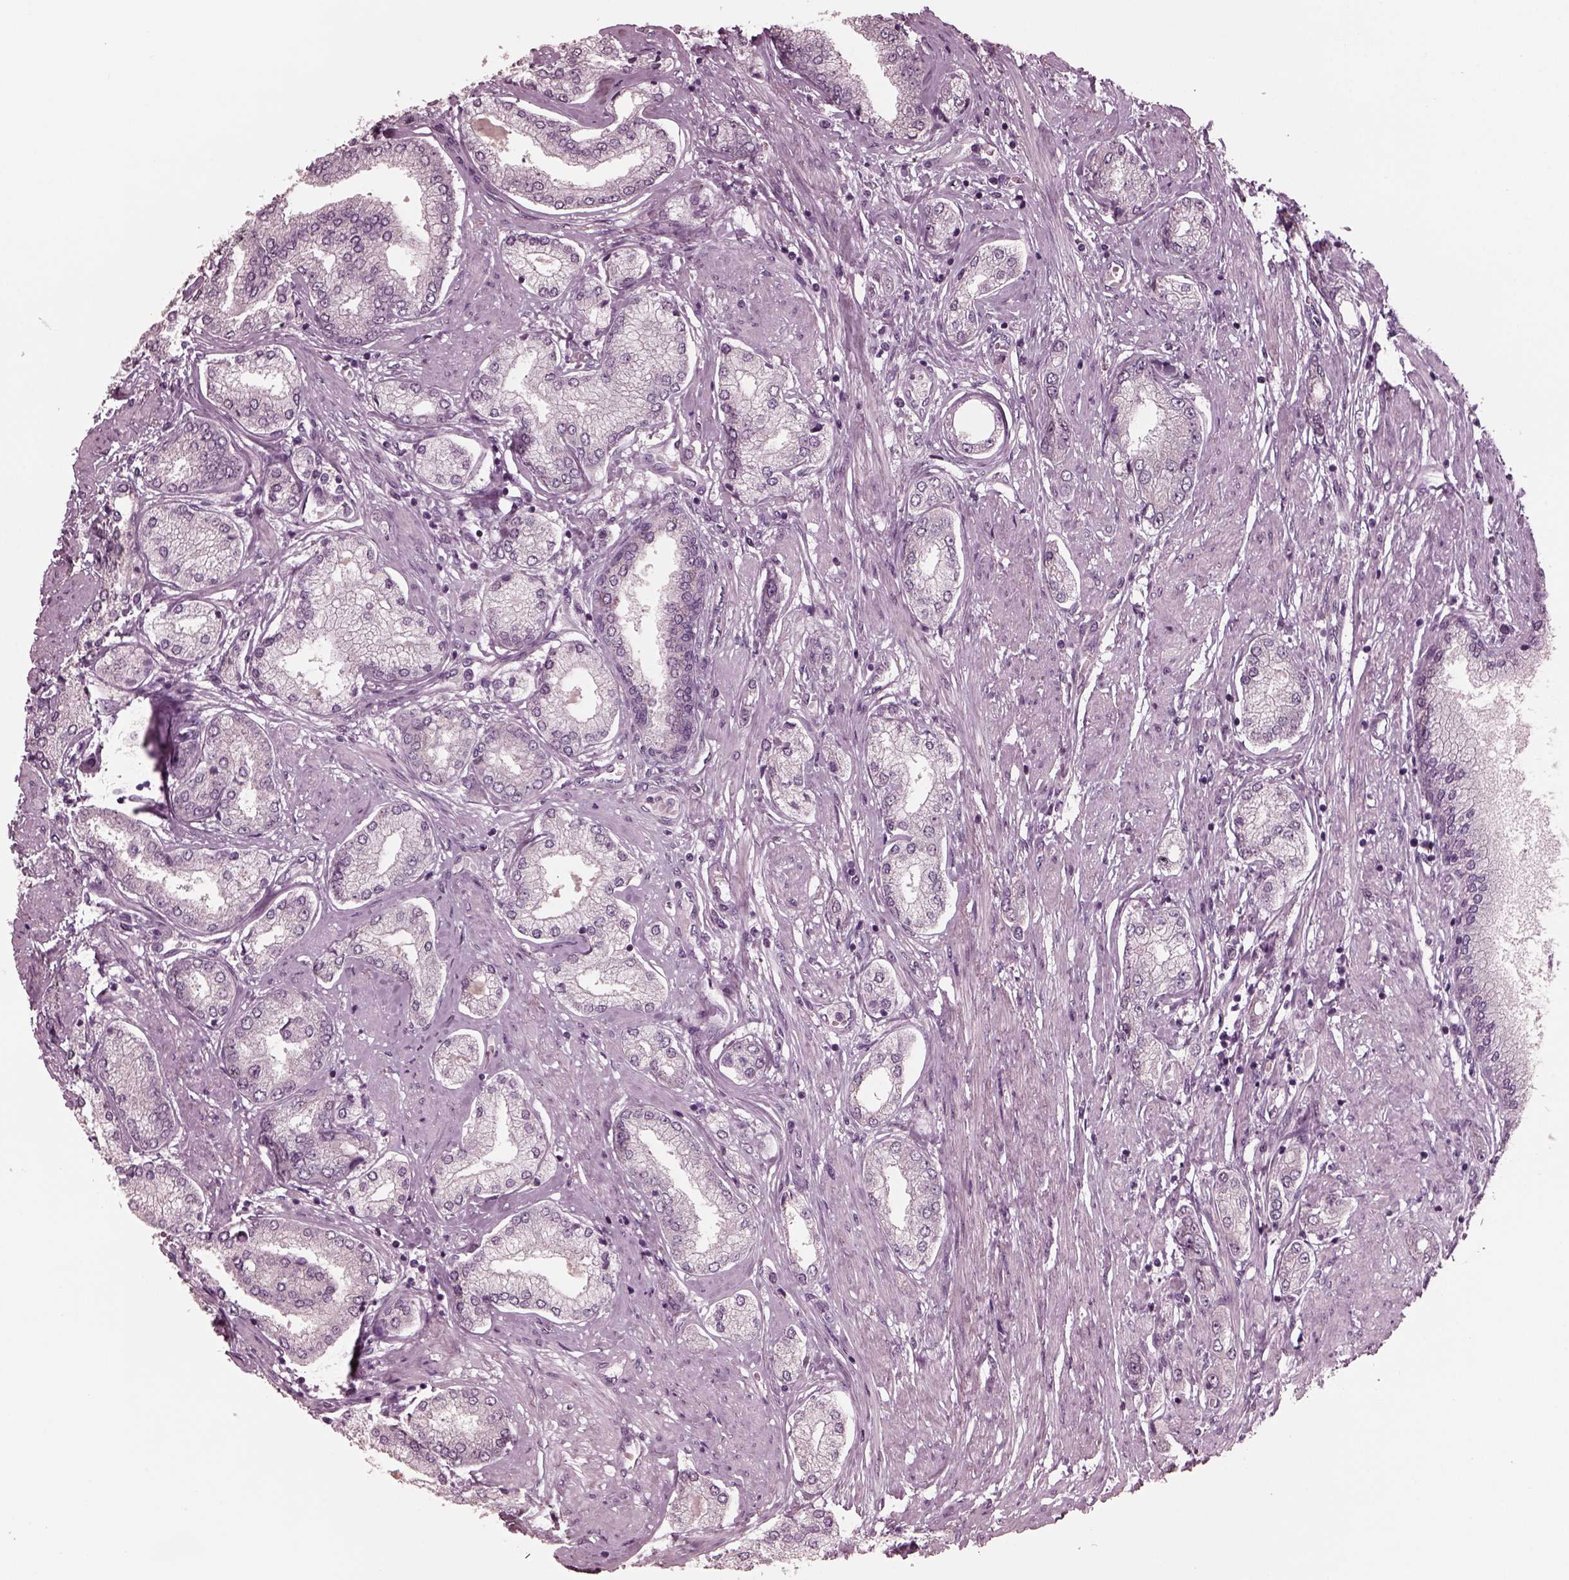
{"staining": {"intensity": "negative", "quantity": "none", "location": "none"}, "tissue": "prostate cancer", "cell_type": "Tumor cells", "image_type": "cancer", "snomed": [{"axis": "morphology", "description": "Adenocarcinoma, NOS"}, {"axis": "topography", "description": "Prostate"}], "caption": "A high-resolution photomicrograph shows immunohistochemistry staining of prostate cancer (adenocarcinoma), which demonstrates no significant expression in tumor cells.", "gene": "SAXO1", "patient": {"sex": "male", "age": 63}}